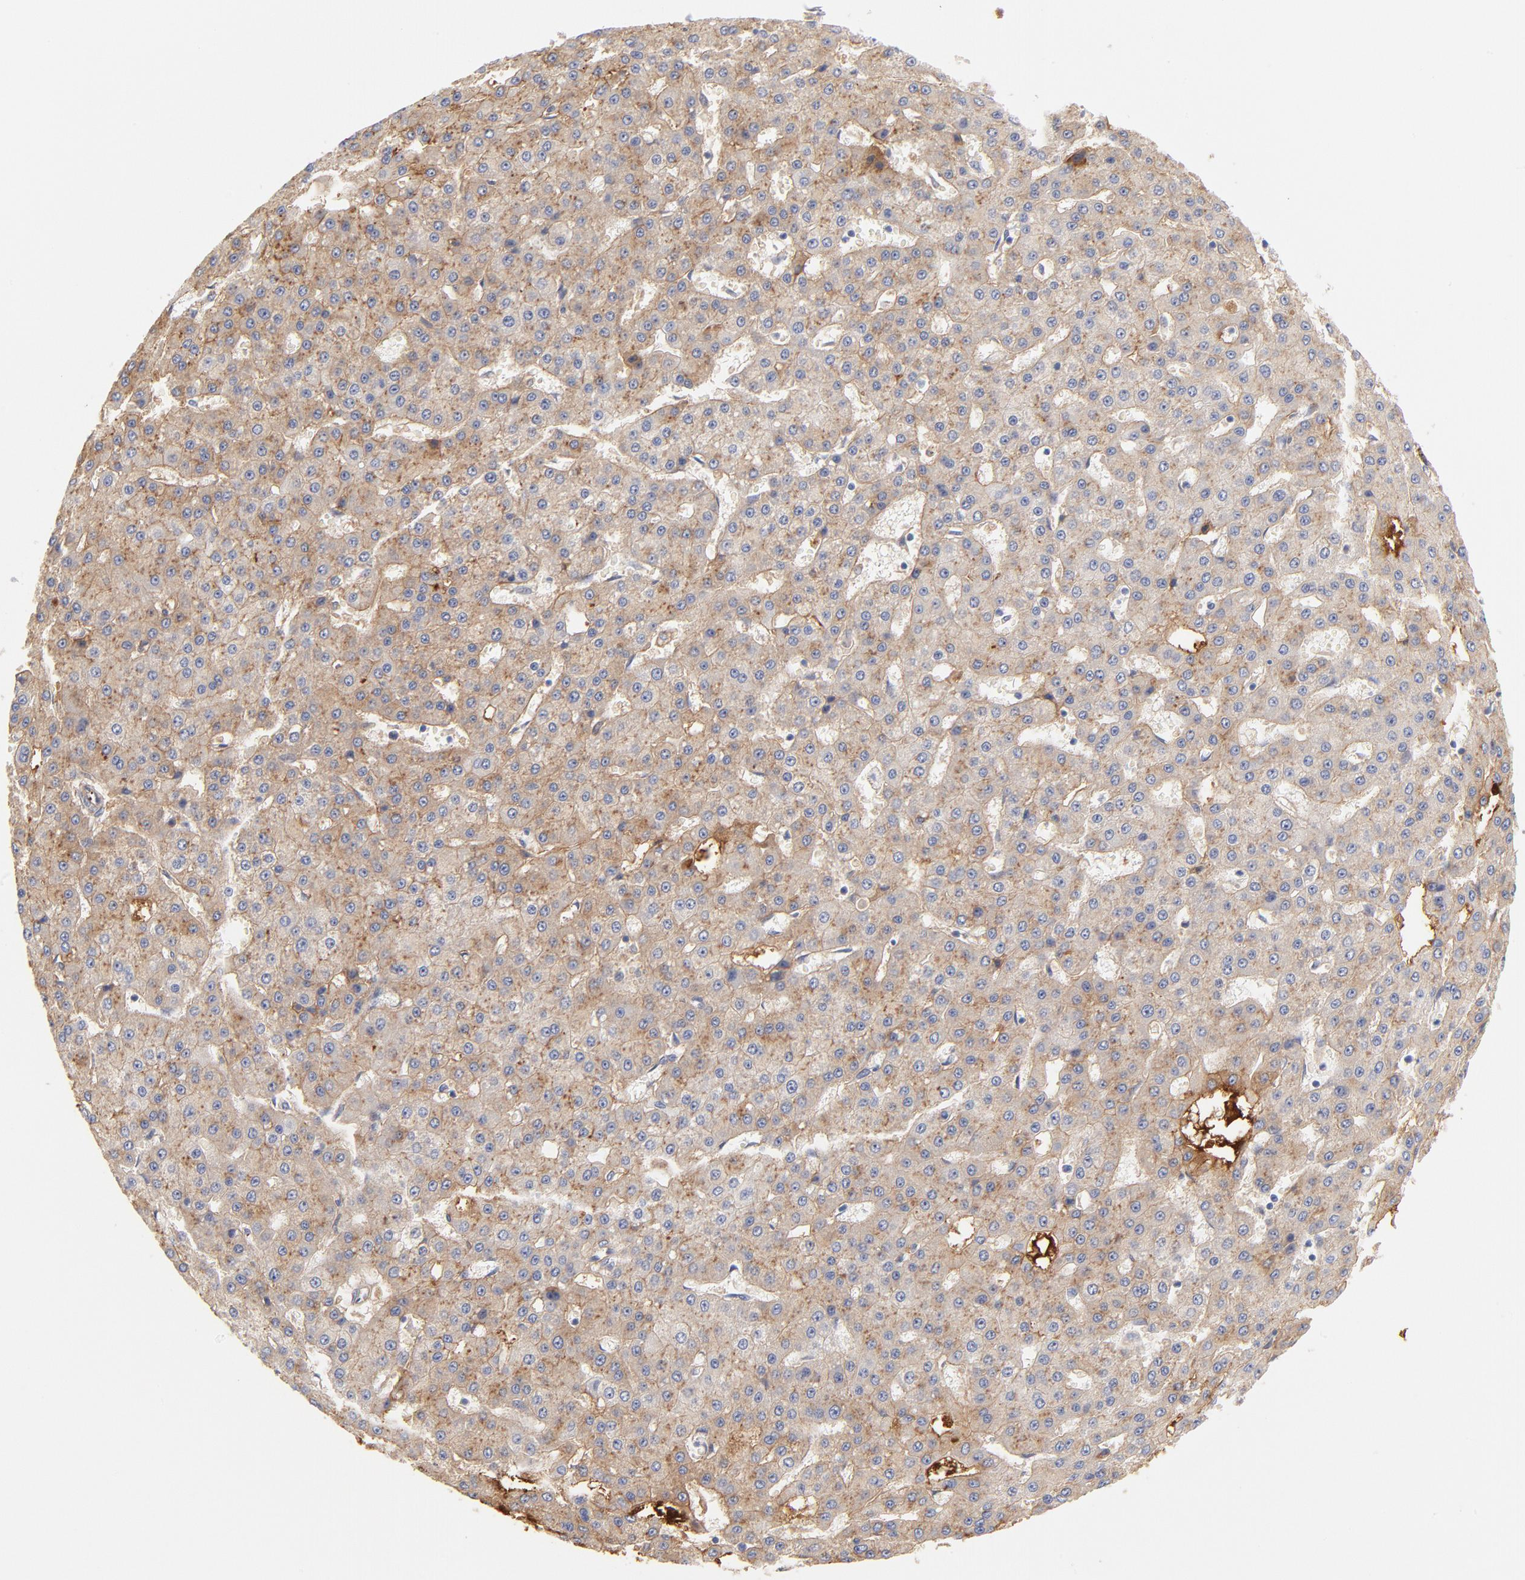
{"staining": {"intensity": "weak", "quantity": ">75%", "location": "cytoplasmic/membranous"}, "tissue": "liver cancer", "cell_type": "Tumor cells", "image_type": "cancer", "snomed": [{"axis": "morphology", "description": "Carcinoma, Hepatocellular, NOS"}, {"axis": "topography", "description": "Liver"}], "caption": "The image demonstrates staining of liver cancer, revealing weak cytoplasmic/membranous protein staining (brown color) within tumor cells.", "gene": "C3", "patient": {"sex": "male", "age": 47}}